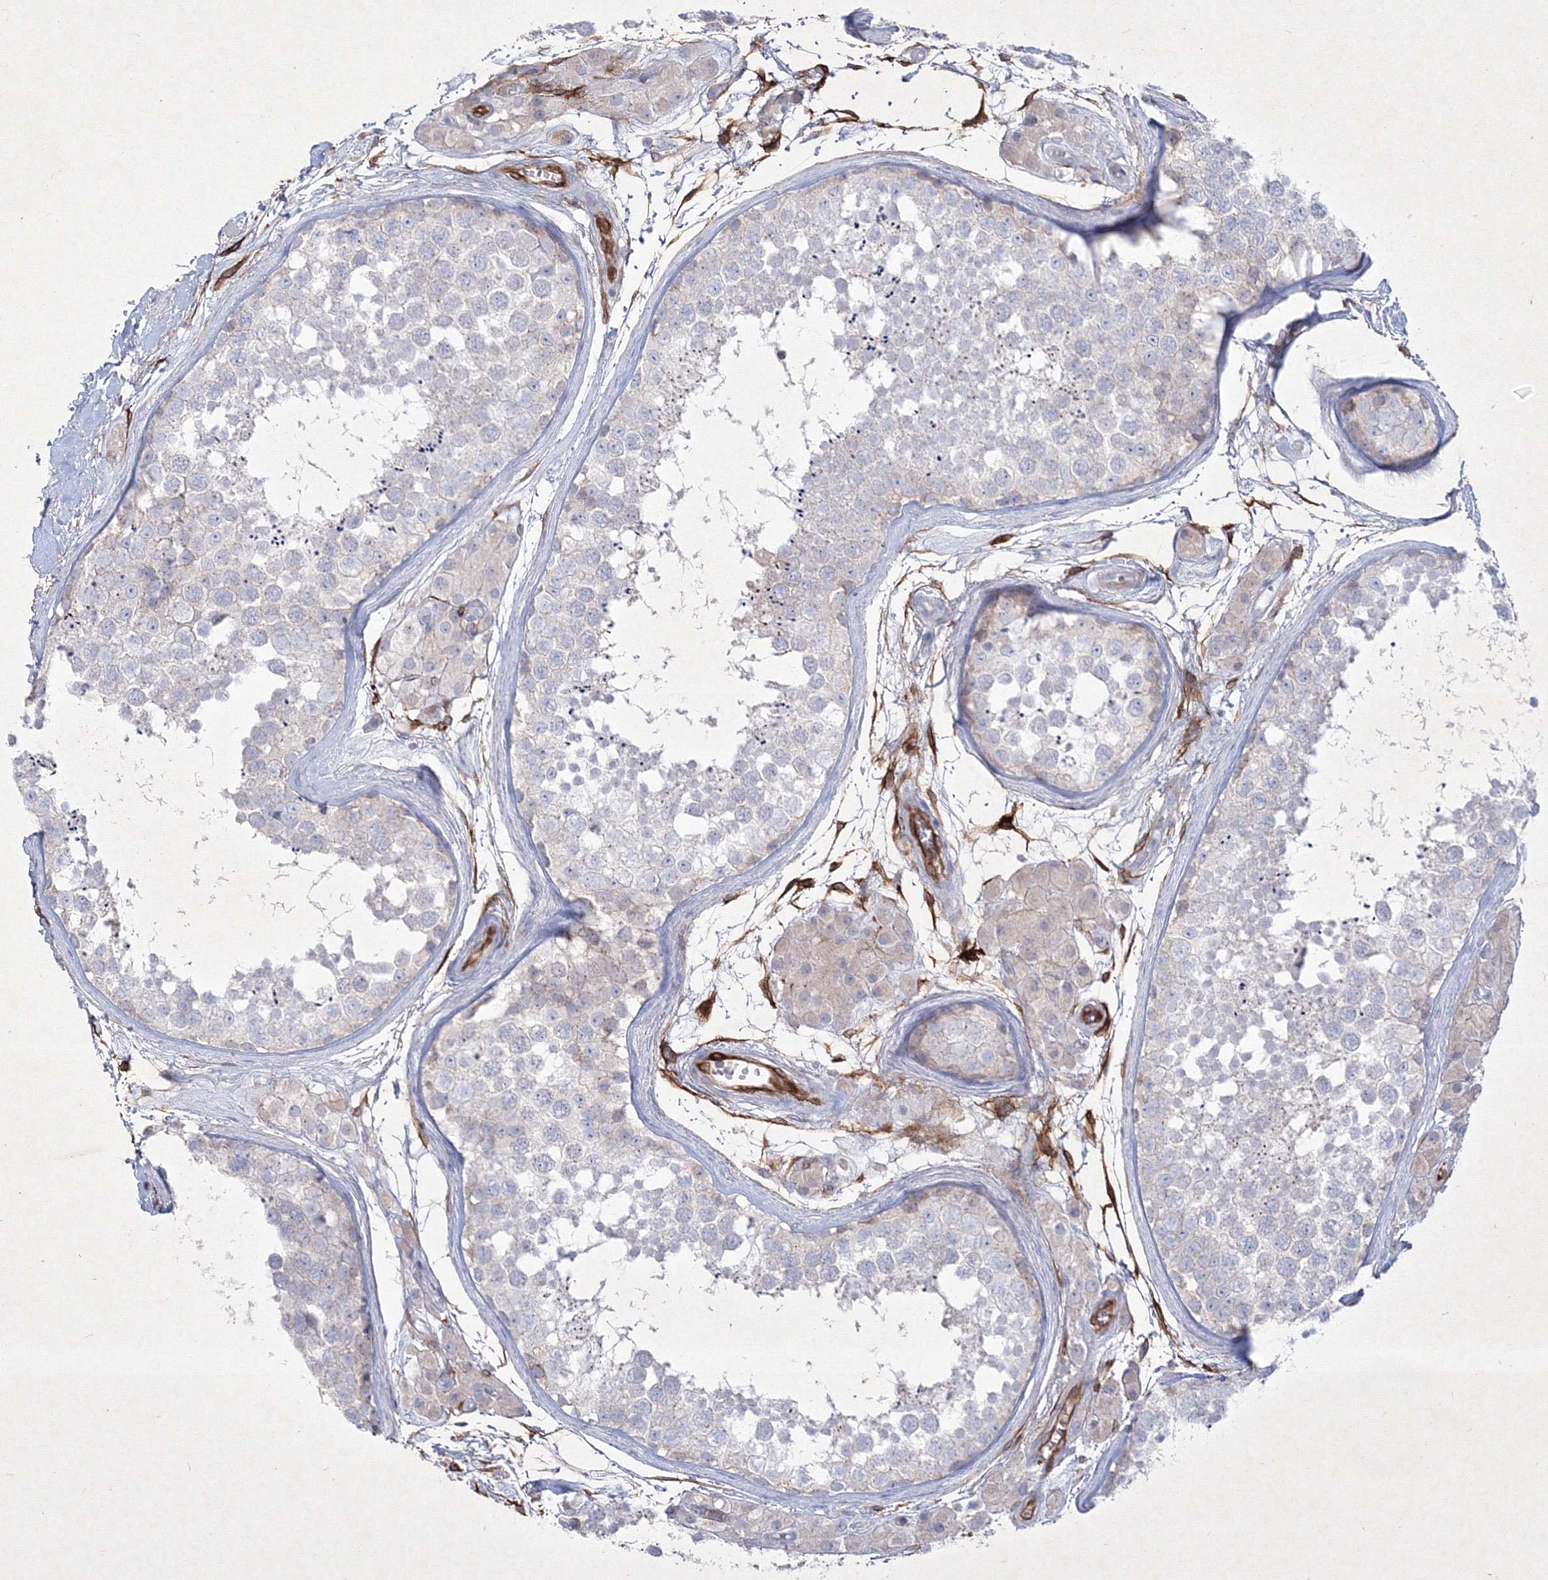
{"staining": {"intensity": "negative", "quantity": "none", "location": "none"}, "tissue": "testis", "cell_type": "Cells in seminiferous ducts", "image_type": "normal", "snomed": [{"axis": "morphology", "description": "Normal tissue, NOS"}, {"axis": "topography", "description": "Testis"}], "caption": "Protein analysis of normal testis reveals no significant positivity in cells in seminiferous ducts.", "gene": "TMEM139", "patient": {"sex": "male", "age": 56}}